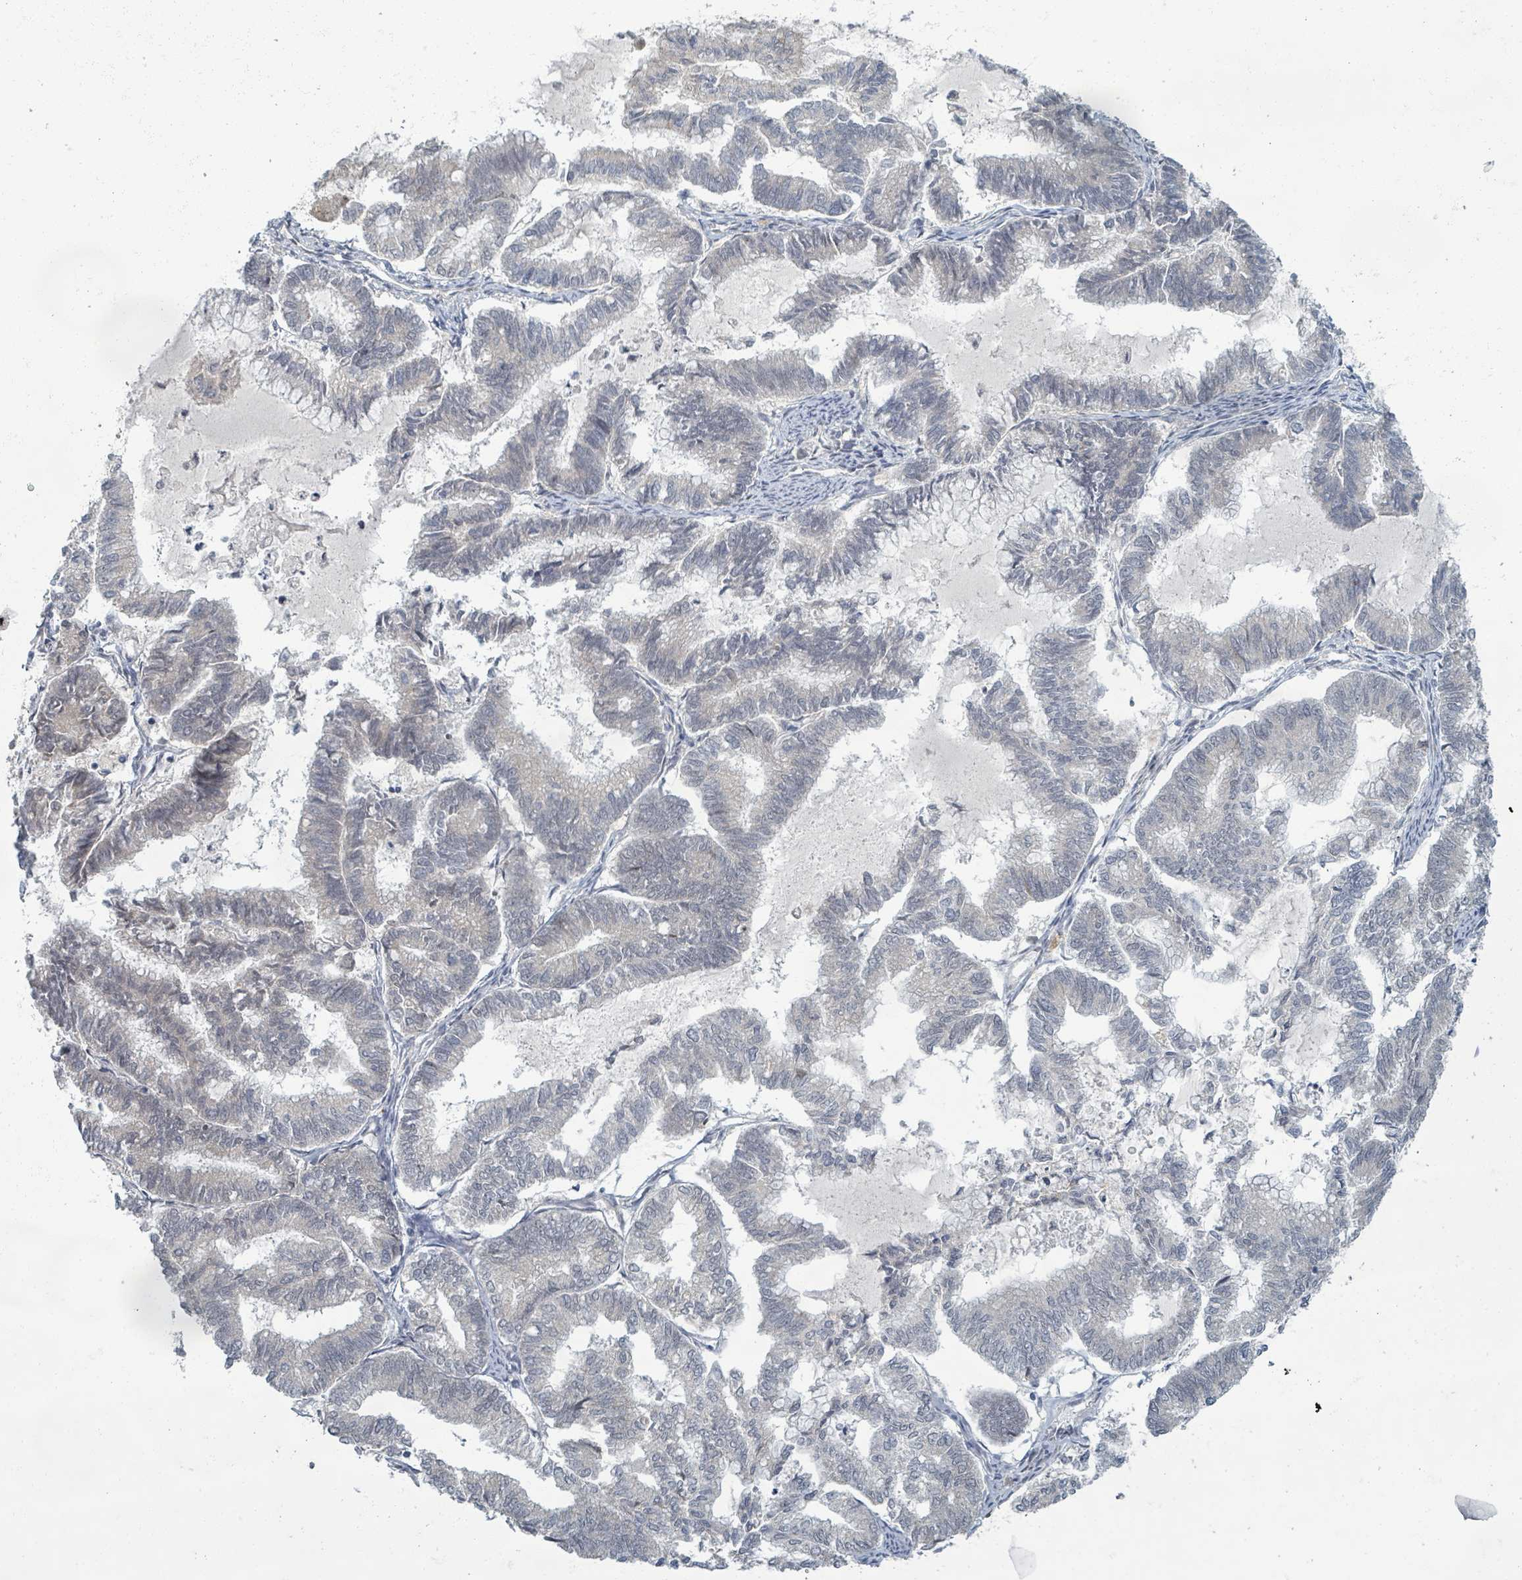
{"staining": {"intensity": "weak", "quantity": "25%-75%", "location": "cytoplasmic/membranous,nuclear"}, "tissue": "endometrial cancer", "cell_type": "Tumor cells", "image_type": "cancer", "snomed": [{"axis": "morphology", "description": "Adenocarcinoma, NOS"}, {"axis": "topography", "description": "Endometrium"}], "caption": "Protein expression analysis of human endometrial adenocarcinoma reveals weak cytoplasmic/membranous and nuclear staining in about 25%-75% of tumor cells. (brown staining indicates protein expression, while blue staining denotes nuclei).", "gene": "INTS15", "patient": {"sex": "female", "age": 79}}